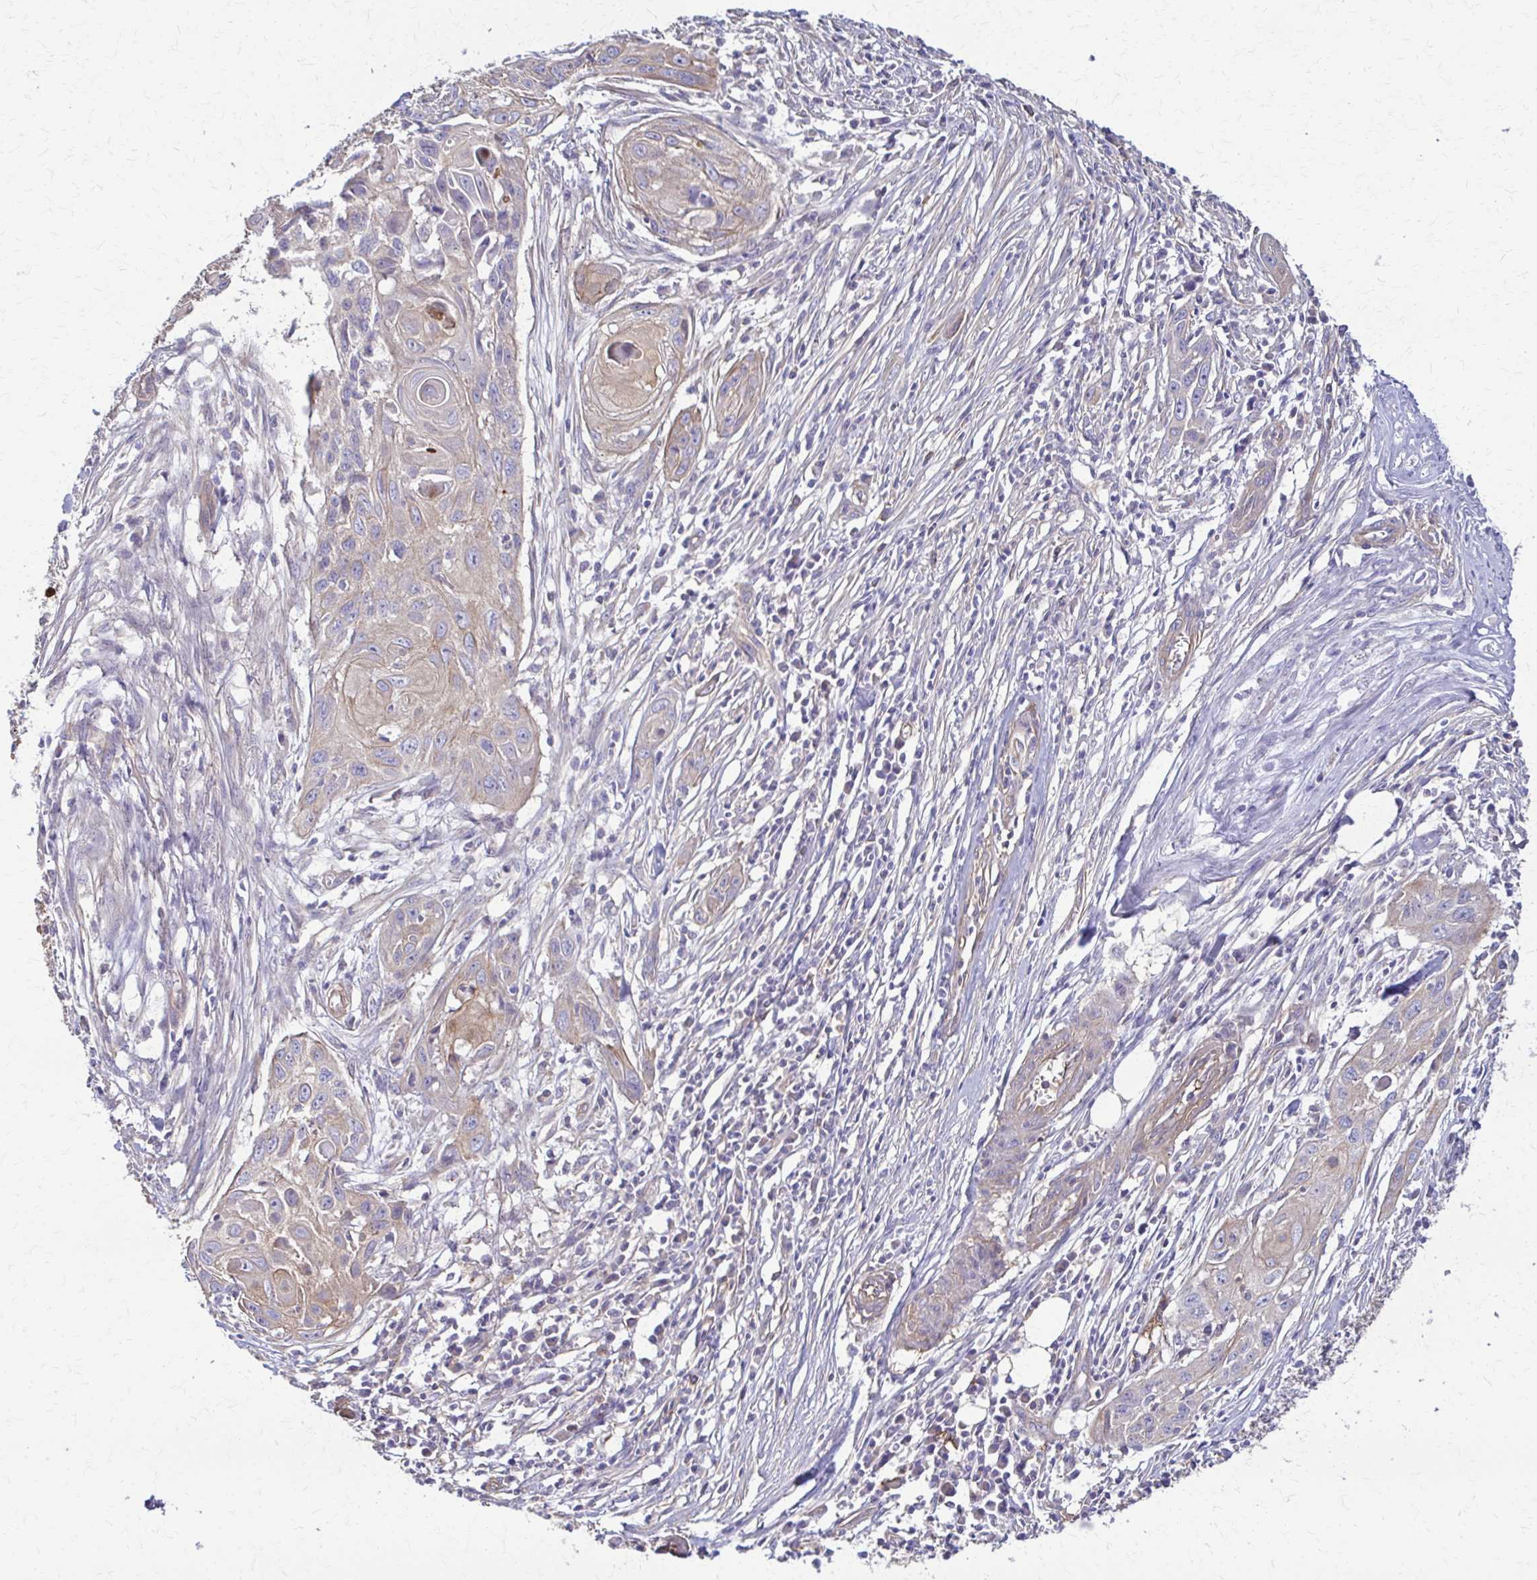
{"staining": {"intensity": "weak", "quantity": "<25%", "location": "cytoplasmic/membranous"}, "tissue": "skin cancer", "cell_type": "Tumor cells", "image_type": "cancer", "snomed": [{"axis": "morphology", "description": "Squamous cell carcinoma, NOS"}, {"axis": "topography", "description": "Skin"}, {"axis": "topography", "description": "Vulva"}], "caption": "Immunohistochemistry histopathology image of human squamous cell carcinoma (skin) stained for a protein (brown), which reveals no positivity in tumor cells.", "gene": "DSP", "patient": {"sex": "female", "age": 83}}